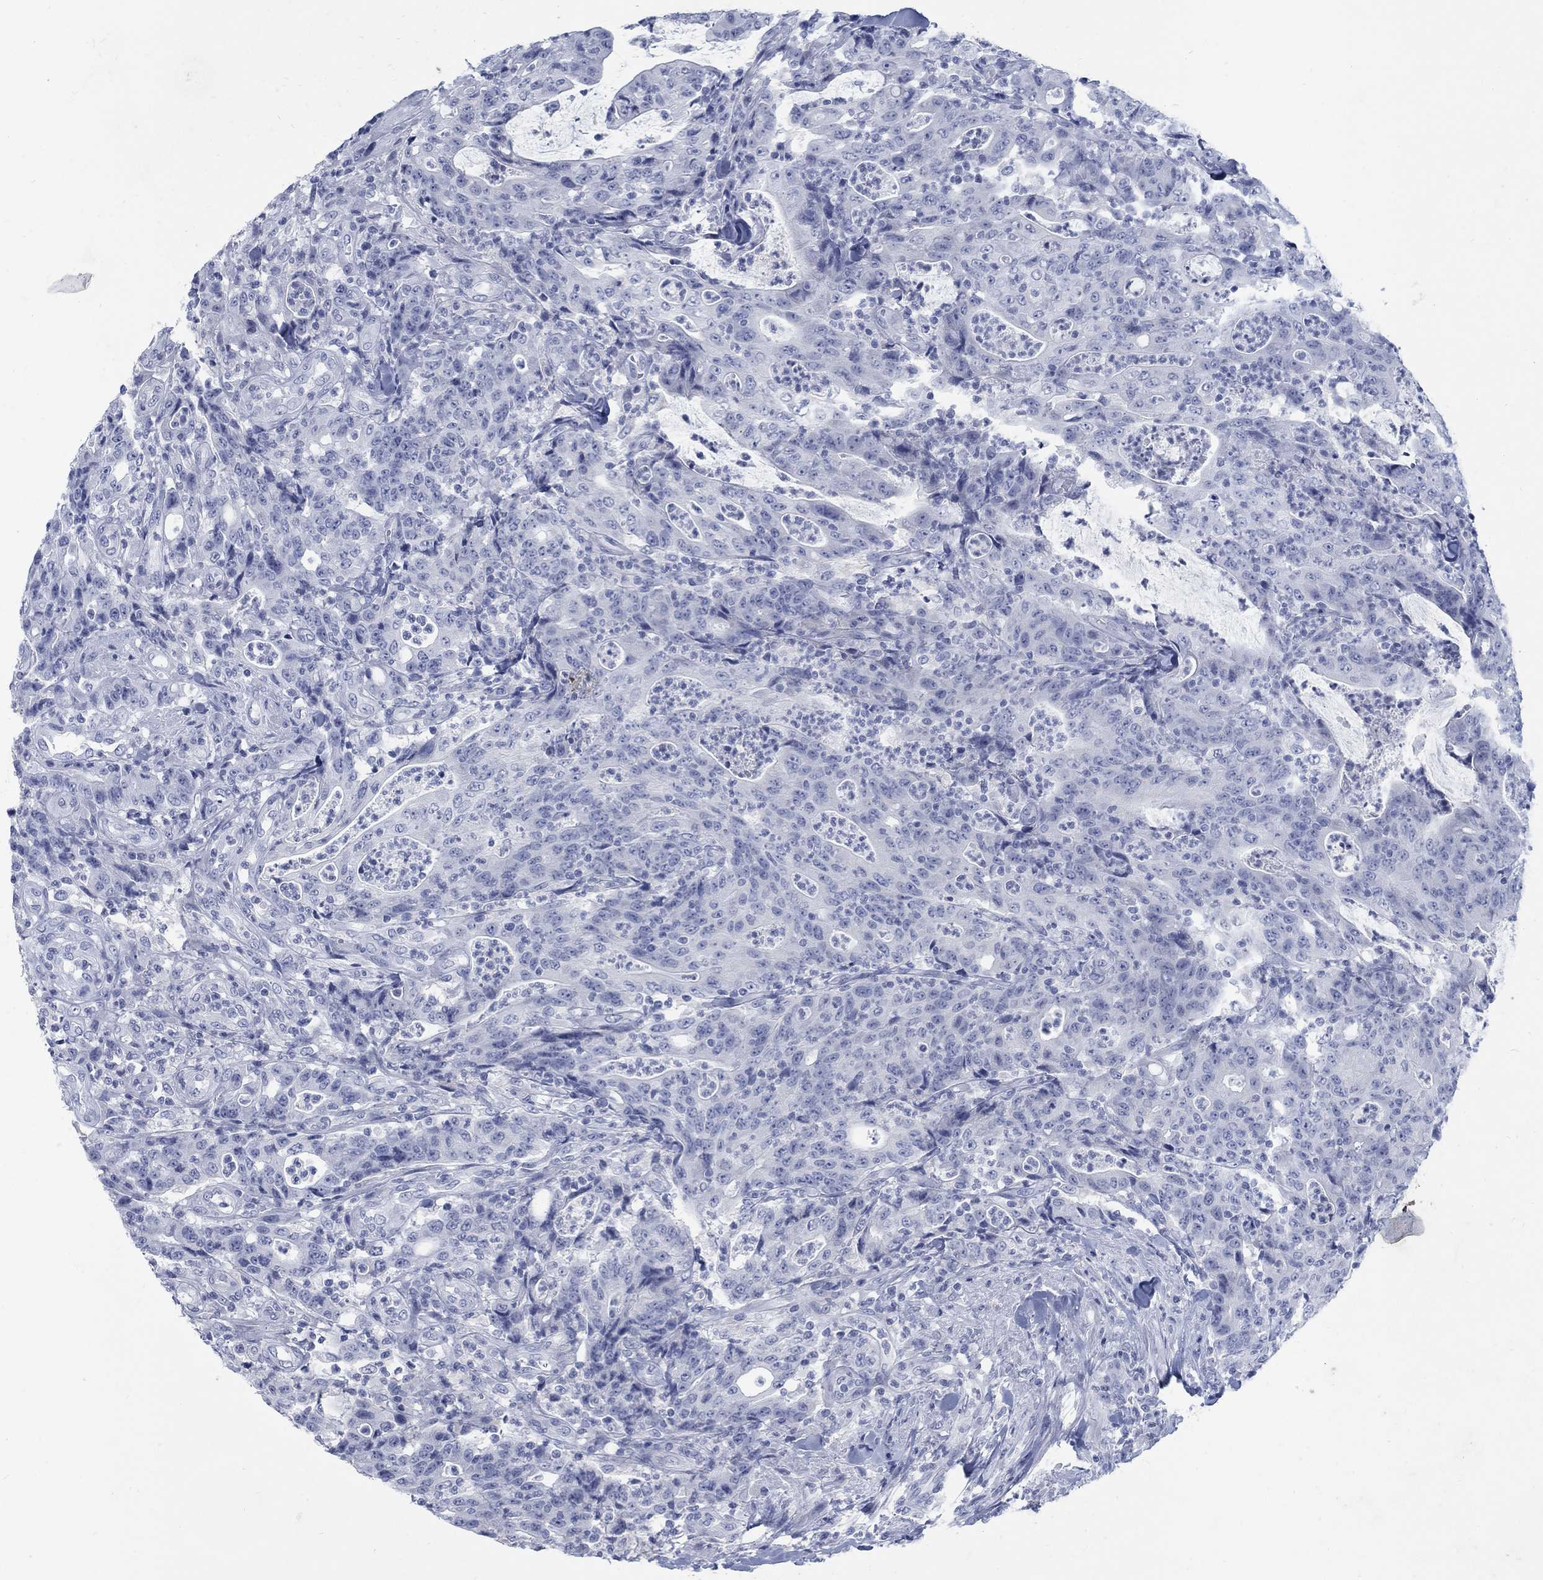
{"staining": {"intensity": "negative", "quantity": "none", "location": "none"}, "tissue": "colorectal cancer", "cell_type": "Tumor cells", "image_type": "cancer", "snomed": [{"axis": "morphology", "description": "Adenocarcinoma, NOS"}, {"axis": "topography", "description": "Colon"}], "caption": "Immunohistochemistry of human colorectal adenocarcinoma demonstrates no positivity in tumor cells.", "gene": "RFTN2", "patient": {"sex": "male", "age": 70}}